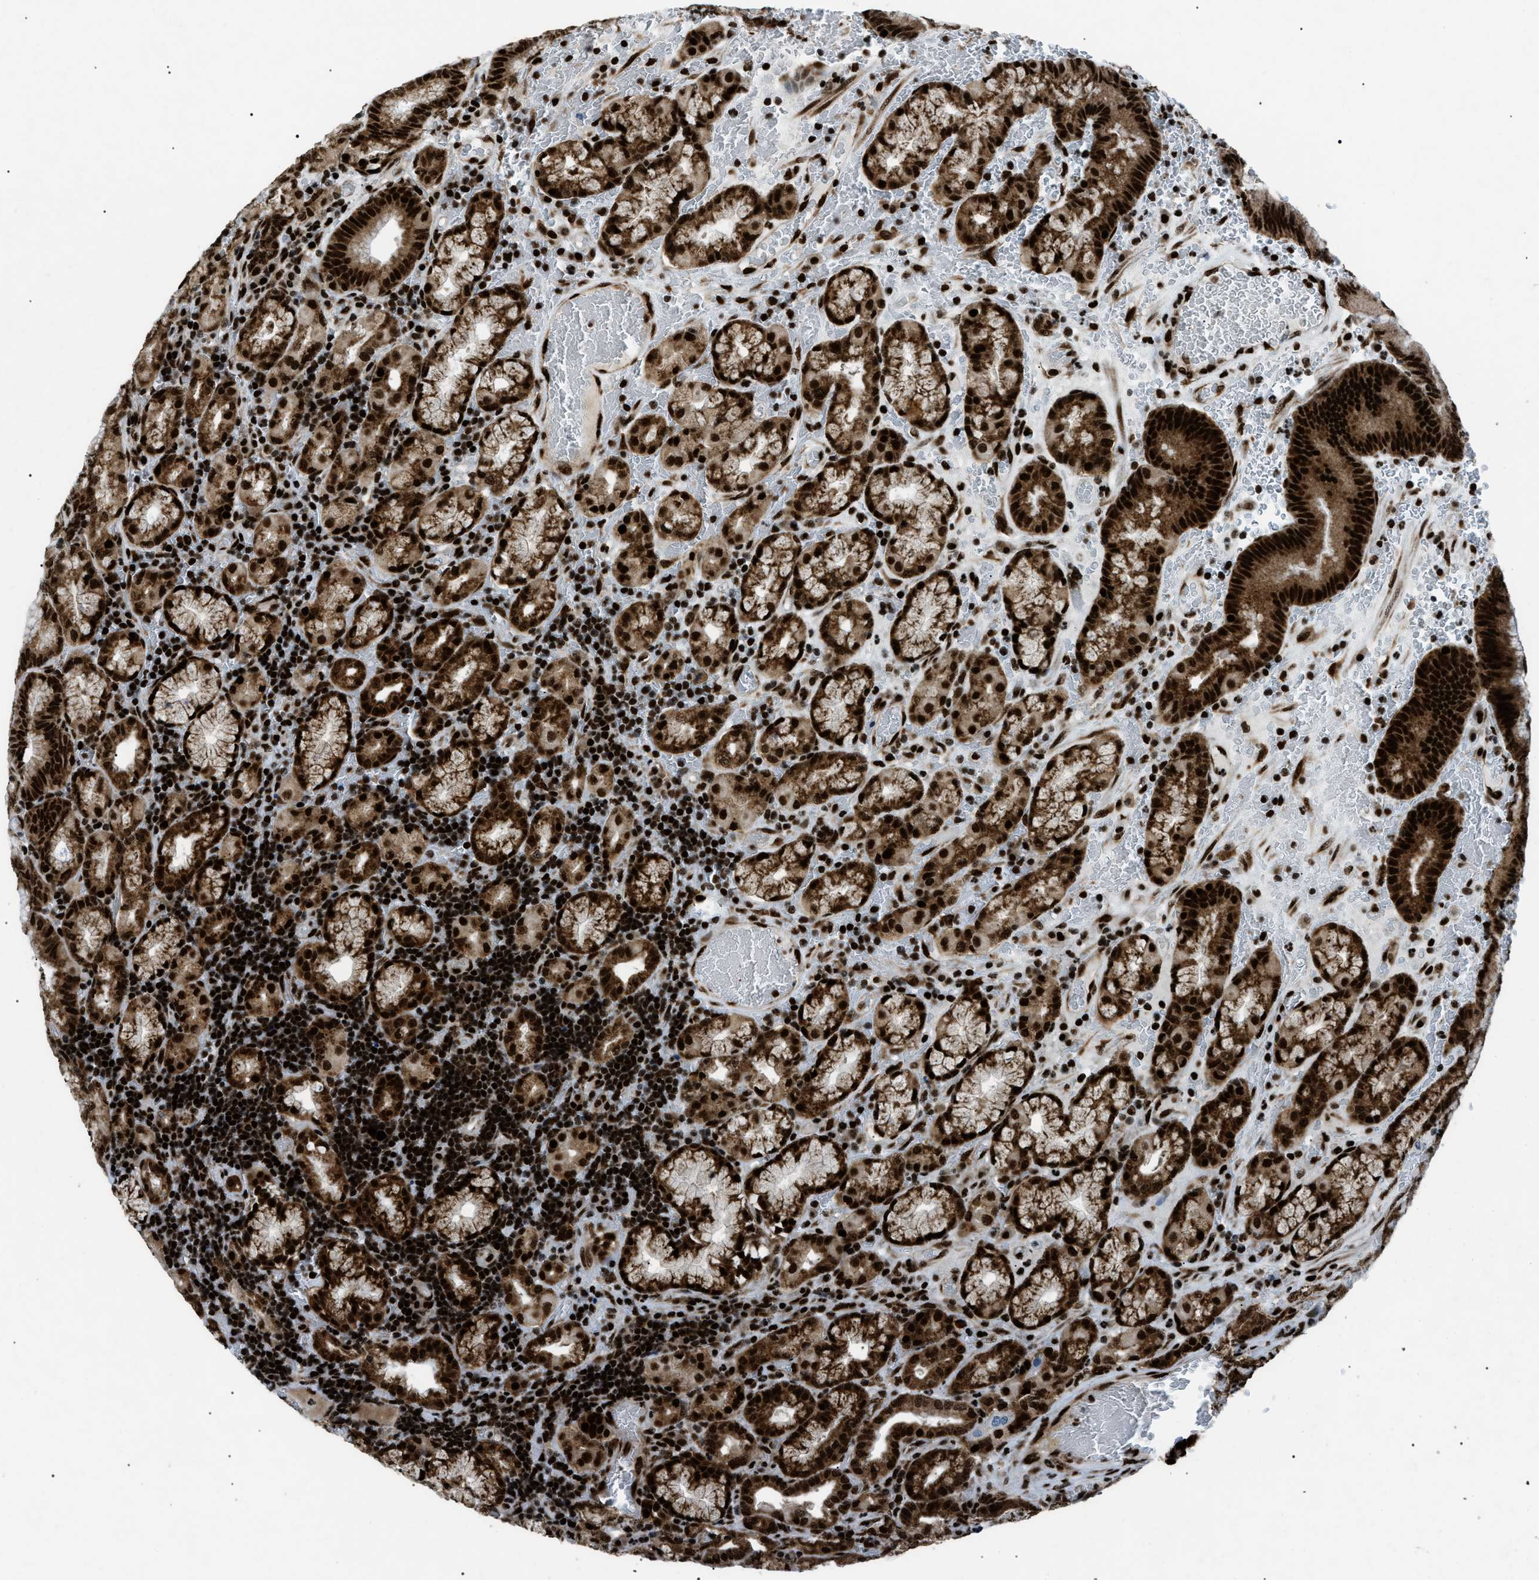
{"staining": {"intensity": "strong", "quantity": ">75%", "location": "cytoplasmic/membranous,nuclear"}, "tissue": "stomach", "cell_type": "Glandular cells", "image_type": "normal", "snomed": [{"axis": "morphology", "description": "Normal tissue, NOS"}, {"axis": "morphology", "description": "Carcinoid, malignant, NOS"}, {"axis": "topography", "description": "Stomach, upper"}], "caption": "Protein expression analysis of unremarkable human stomach reveals strong cytoplasmic/membranous,nuclear positivity in approximately >75% of glandular cells.", "gene": "HNRNPK", "patient": {"sex": "male", "age": 39}}